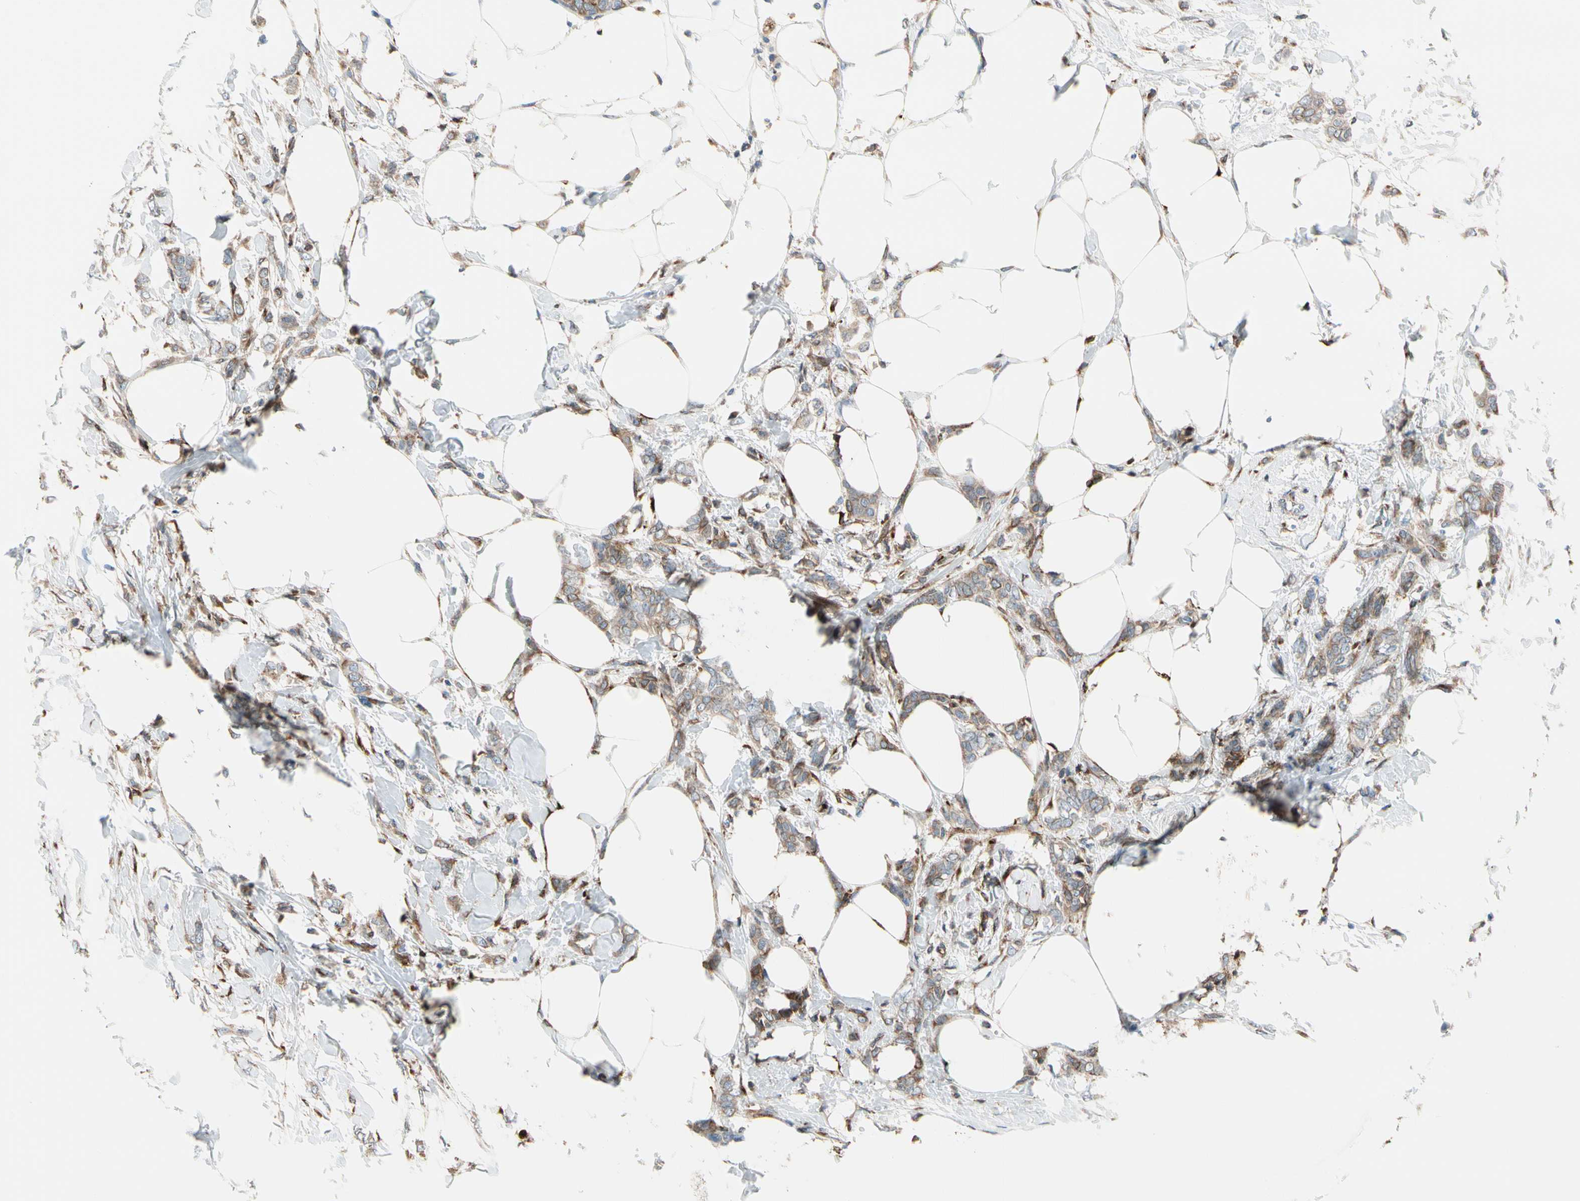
{"staining": {"intensity": "moderate", "quantity": ">75%", "location": "cytoplasmic/membranous"}, "tissue": "breast cancer", "cell_type": "Tumor cells", "image_type": "cancer", "snomed": [{"axis": "morphology", "description": "Lobular carcinoma, in situ"}, {"axis": "morphology", "description": "Lobular carcinoma"}, {"axis": "topography", "description": "Breast"}], "caption": "Protein staining demonstrates moderate cytoplasmic/membranous expression in about >75% of tumor cells in lobular carcinoma (breast).", "gene": "NUCB1", "patient": {"sex": "female", "age": 41}}